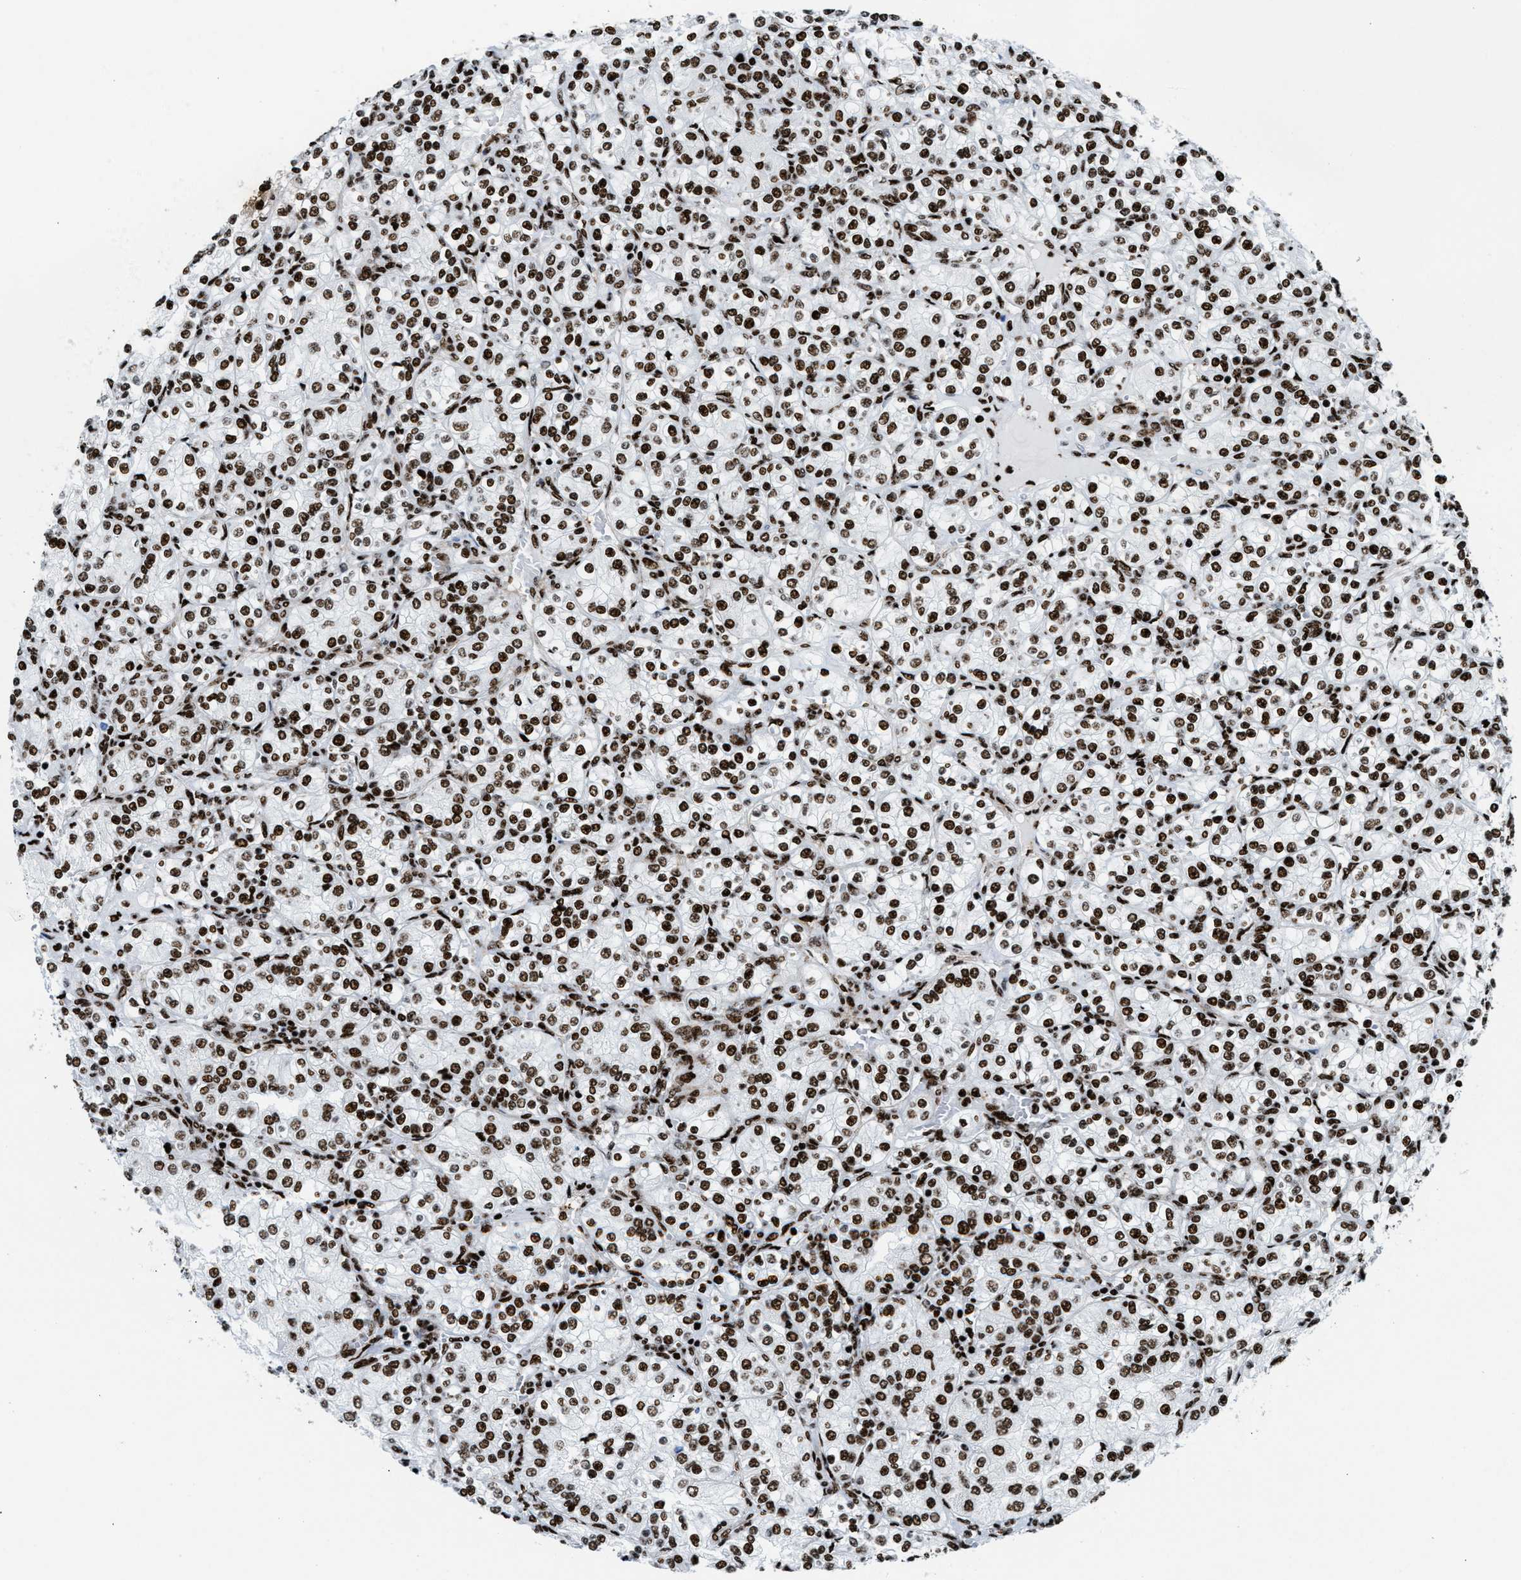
{"staining": {"intensity": "strong", "quantity": ">75%", "location": "nuclear"}, "tissue": "renal cancer", "cell_type": "Tumor cells", "image_type": "cancer", "snomed": [{"axis": "morphology", "description": "Adenocarcinoma, NOS"}, {"axis": "topography", "description": "Kidney"}], "caption": "DAB (3,3'-diaminobenzidine) immunohistochemical staining of human renal cancer (adenocarcinoma) shows strong nuclear protein expression in approximately >75% of tumor cells.", "gene": "NONO", "patient": {"sex": "male", "age": 77}}